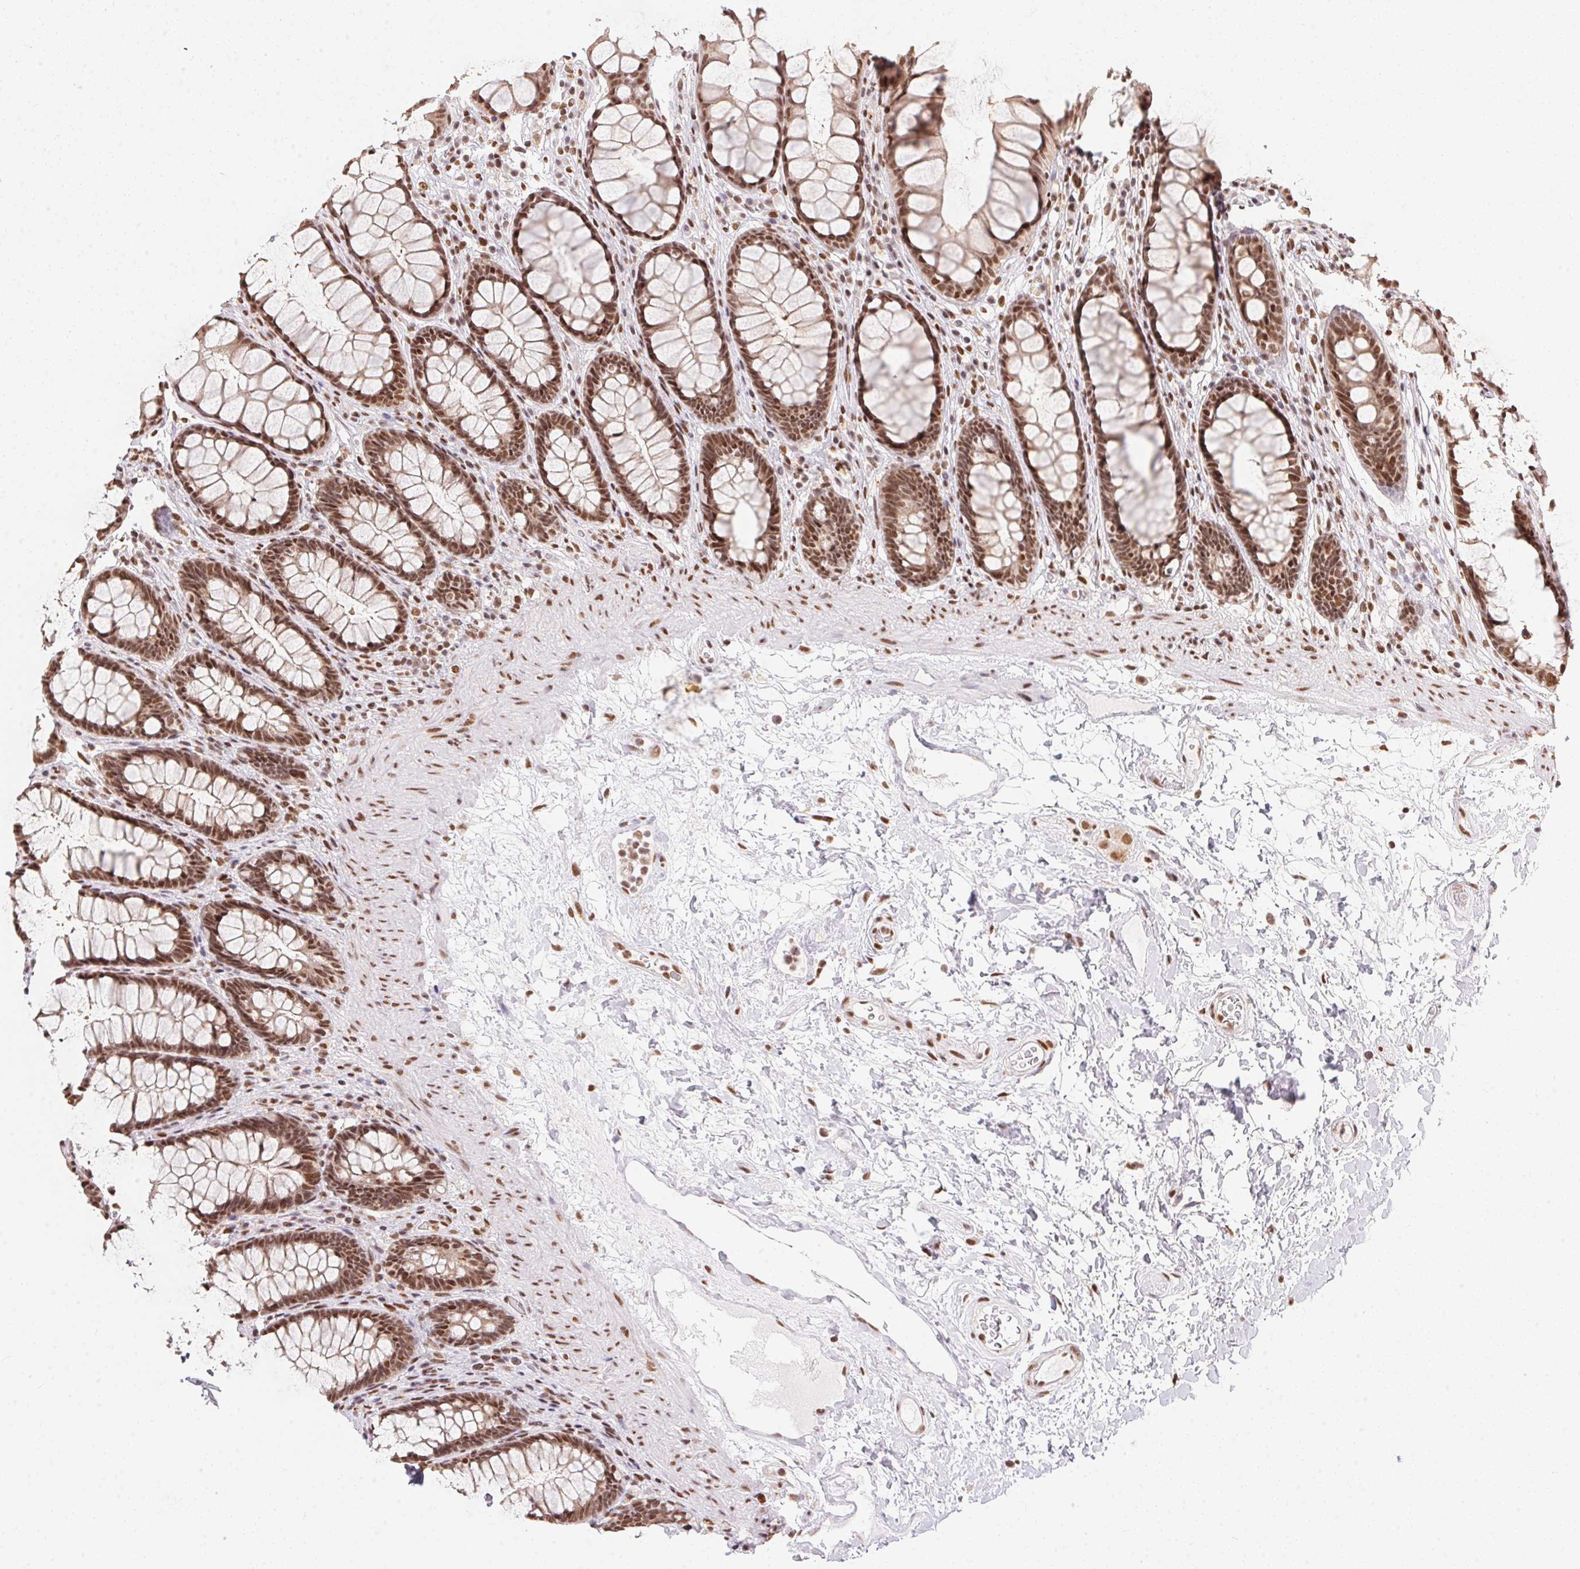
{"staining": {"intensity": "moderate", "quantity": ">75%", "location": "nuclear"}, "tissue": "rectum", "cell_type": "Glandular cells", "image_type": "normal", "snomed": [{"axis": "morphology", "description": "Normal tissue, NOS"}, {"axis": "topography", "description": "Rectum"}], "caption": "Rectum stained with a brown dye reveals moderate nuclear positive staining in approximately >75% of glandular cells.", "gene": "NFE2L1", "patient": {"sex": "male", "age": 72}}